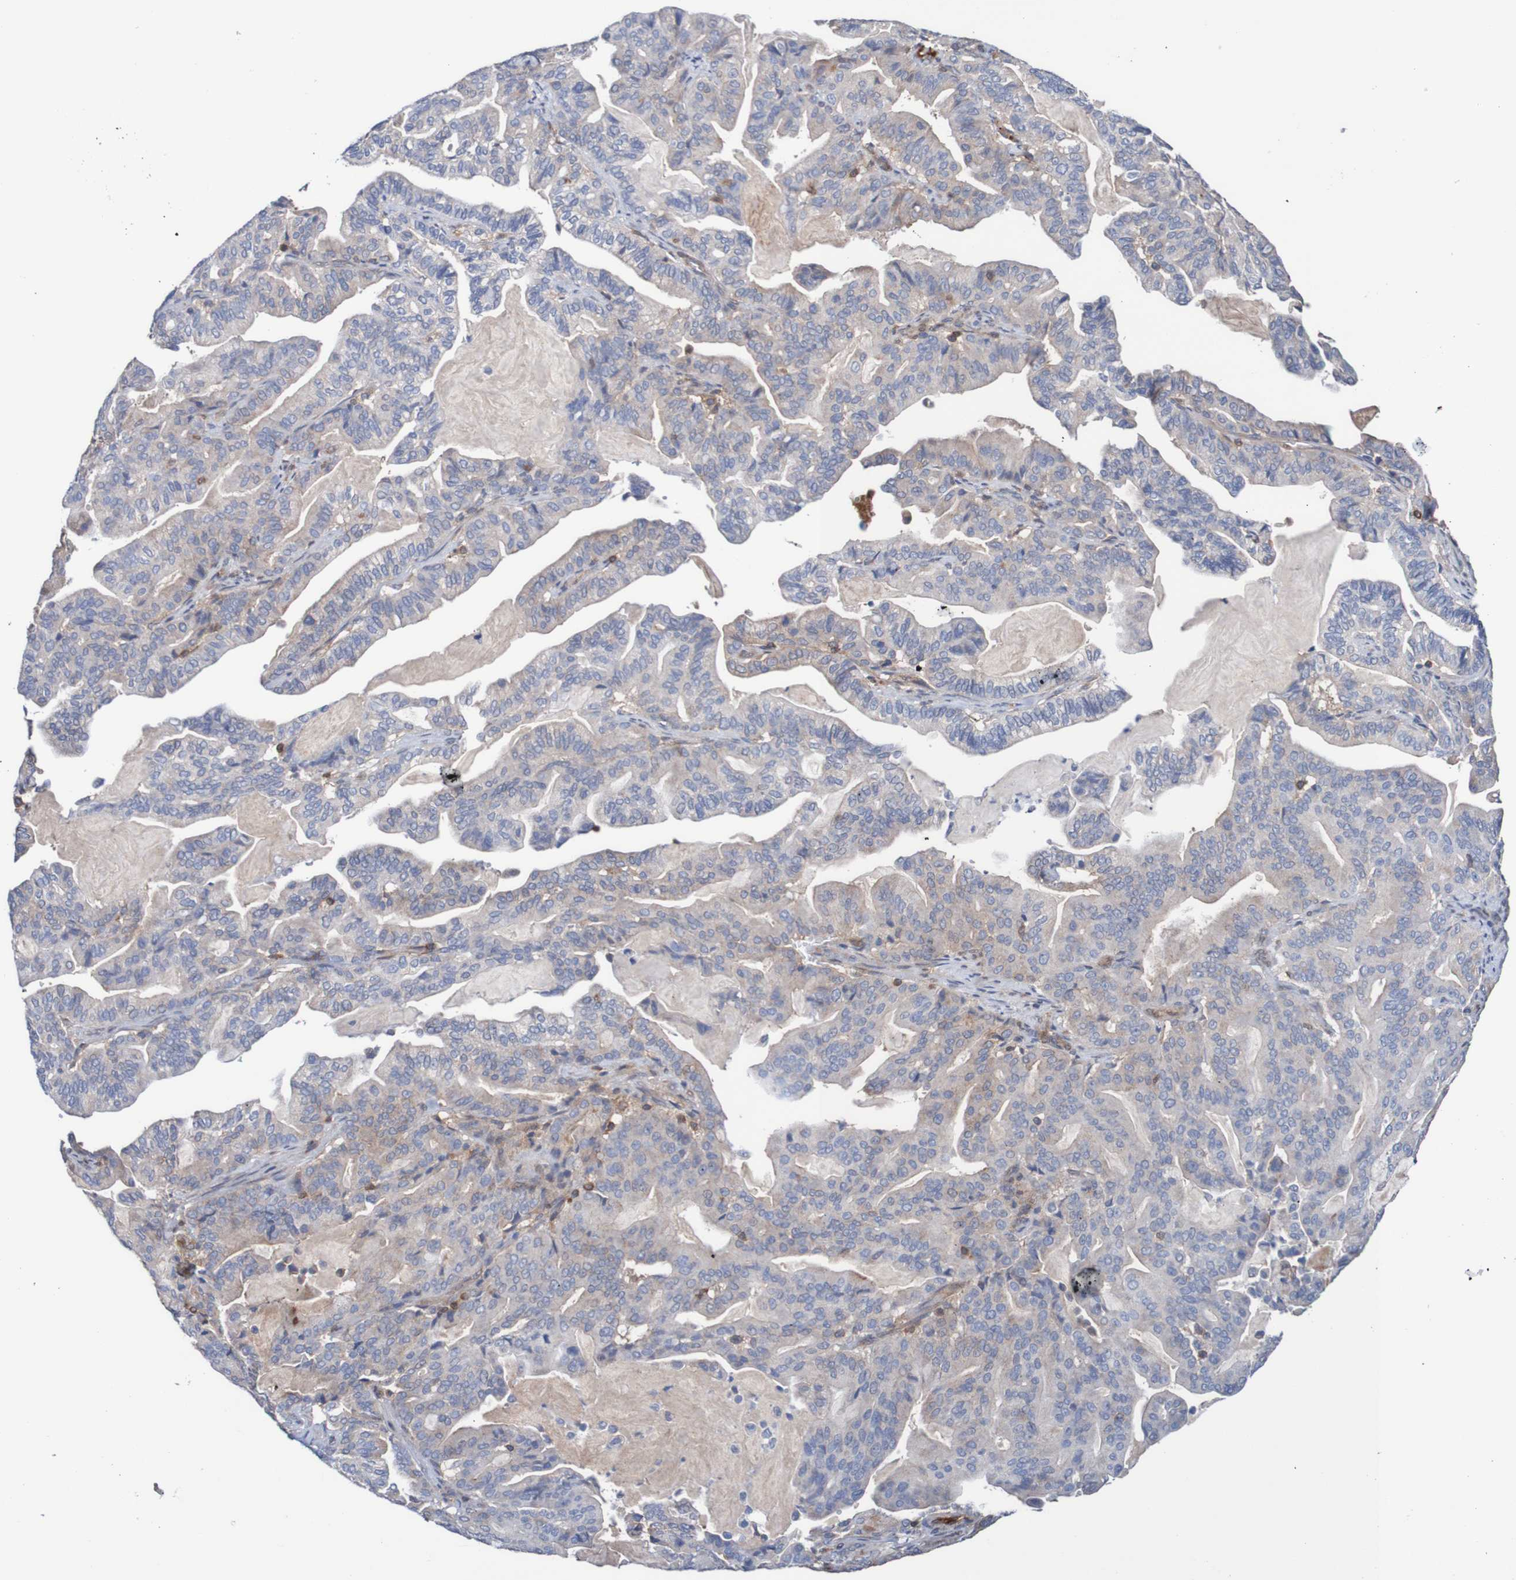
{"staining": {"intensity": "weak", "quantity": "<25%", "location": "cytoplasmic/membranous"}, "tissue": "pancreatic cancer", "cell_type": "Tumor cells", "image_type": "cancer", "snomed": [{"axis": "morphology", "description": "Adenocarcinoma, NOS"}, {"axis": "topography", "description": "Pancreas"}], "caption": "This is an immunohistochemistry histopathology image of human adenocarcinoma (pancreatic). There is no staining in tumor cells.", "gene": "RIGI", "patient": {"sex": "male", "age": 63}}